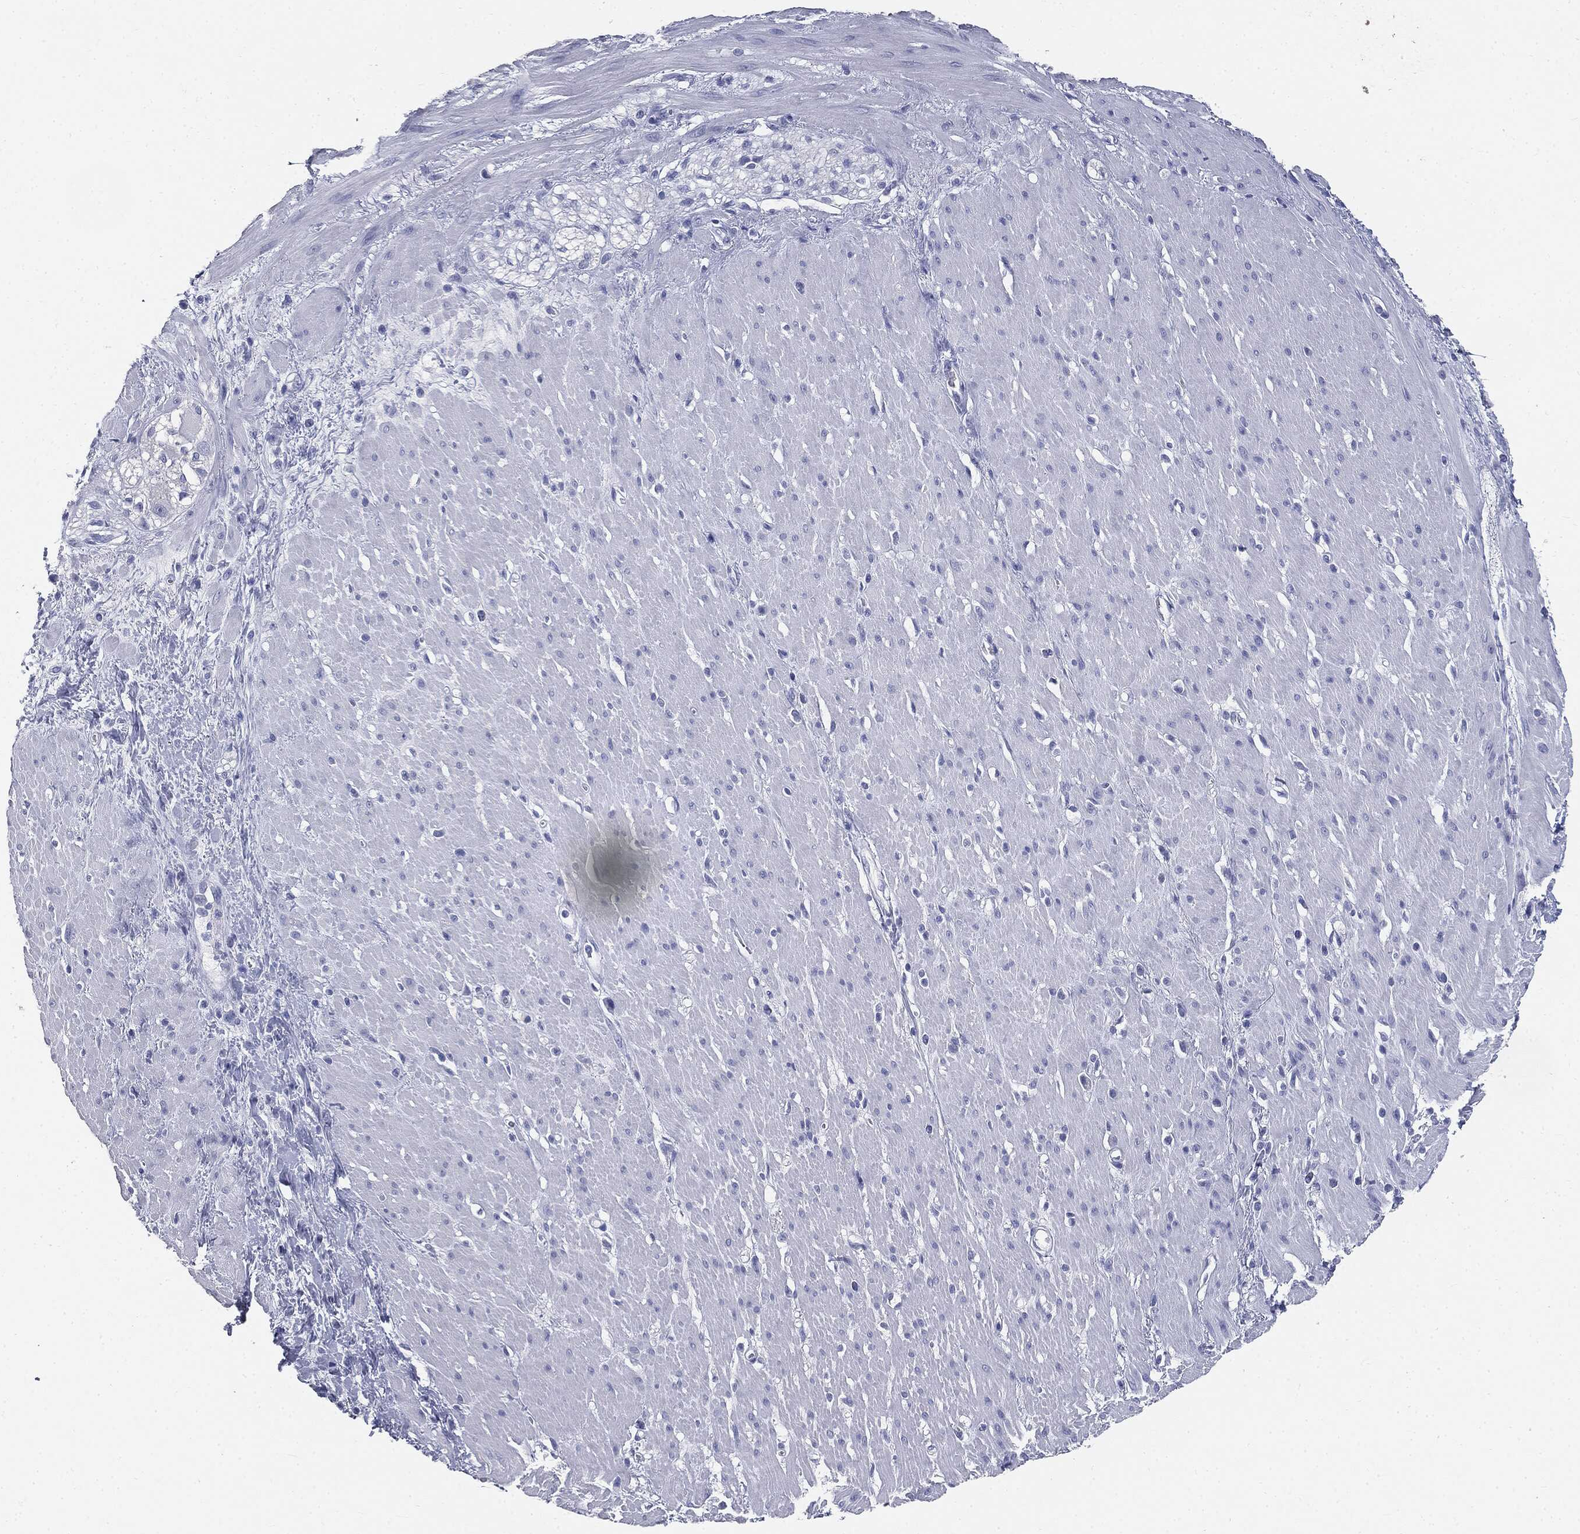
{"staining": {"intensity": "negative", "quantity": "none", "location": "none"}, "tissue": "smooth muscle", "cell_type": "Smooth muscle cells", "image_type": "normal", "snomed": [{"axis": "morphology", "description": "Normal tissue, NOS"}, {"axis": "topography", "description": "Soft tissue"}, {"axis": "topography", "description": "Smooth muscle"}], "caption": "A high-resolution histopathology image shows IHC staining of normal smooth muscle, which demonstrates no significant staining in smooth muscle cells.", "gene": "CUZD1", "patient": {"sex": "male", "age": 72}}